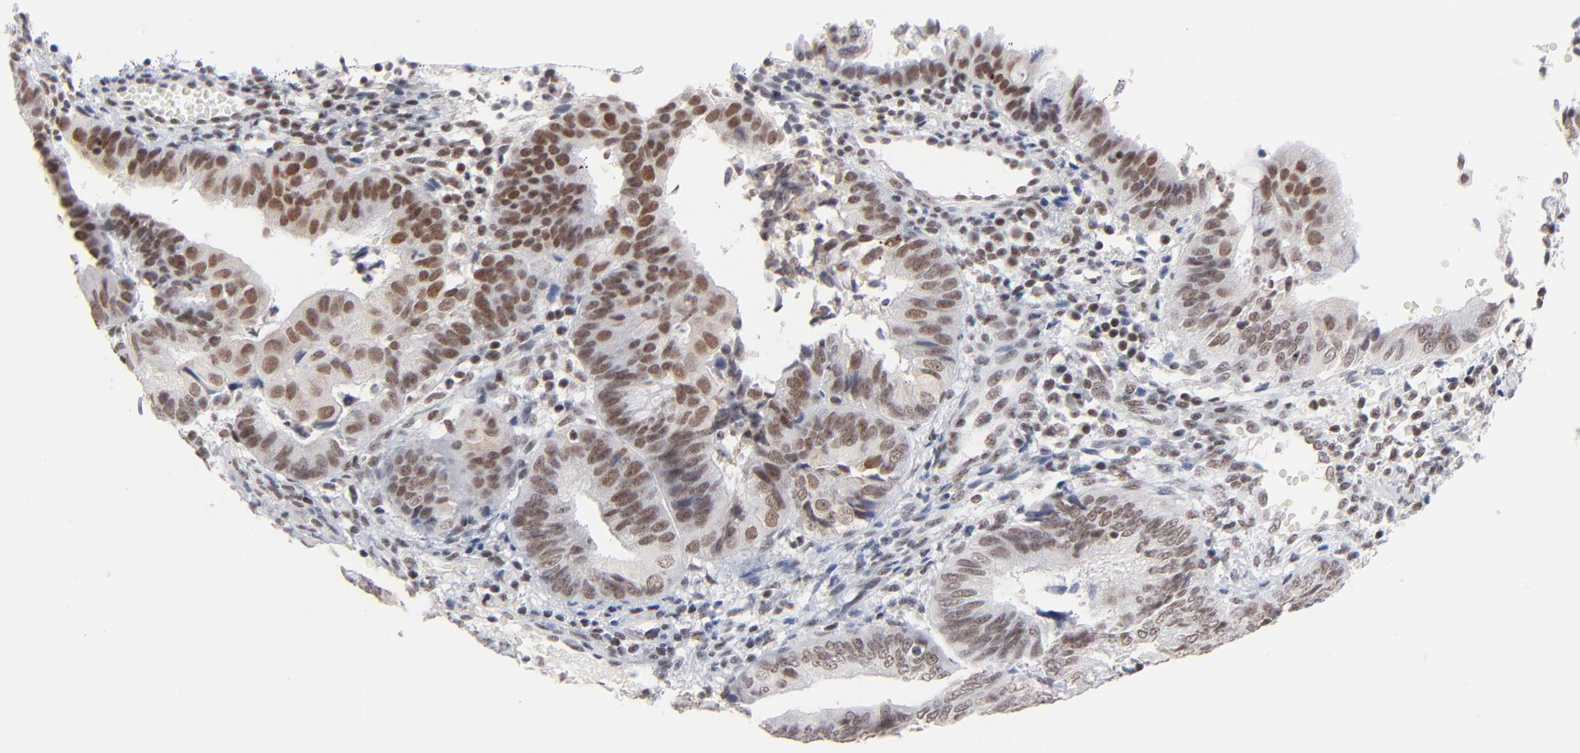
{"staining": {"intensity": "moderate", "quantity": ">75%", "location": "nuclear"}, "tissue": "endometrial cancer", "cell_type": "Tumor cells", "image_type": "cancer", "snomed": [{"axis": "morphology", "description": "Adenocarcinoma, NOS"}, {"axis": "topography", "description": "Endometrium"}], "caption": "The micrograph exhibits immunohistochemical staining of endometrial adenocarcinoma. There is moderate nuclear staining is present in approximately >75% of tumor cells. (brown staining indicates protein expression, while blue staining denotes nuclei).", "gene": "ZNF143", "patient": {"sex": "female", "age": 63}}